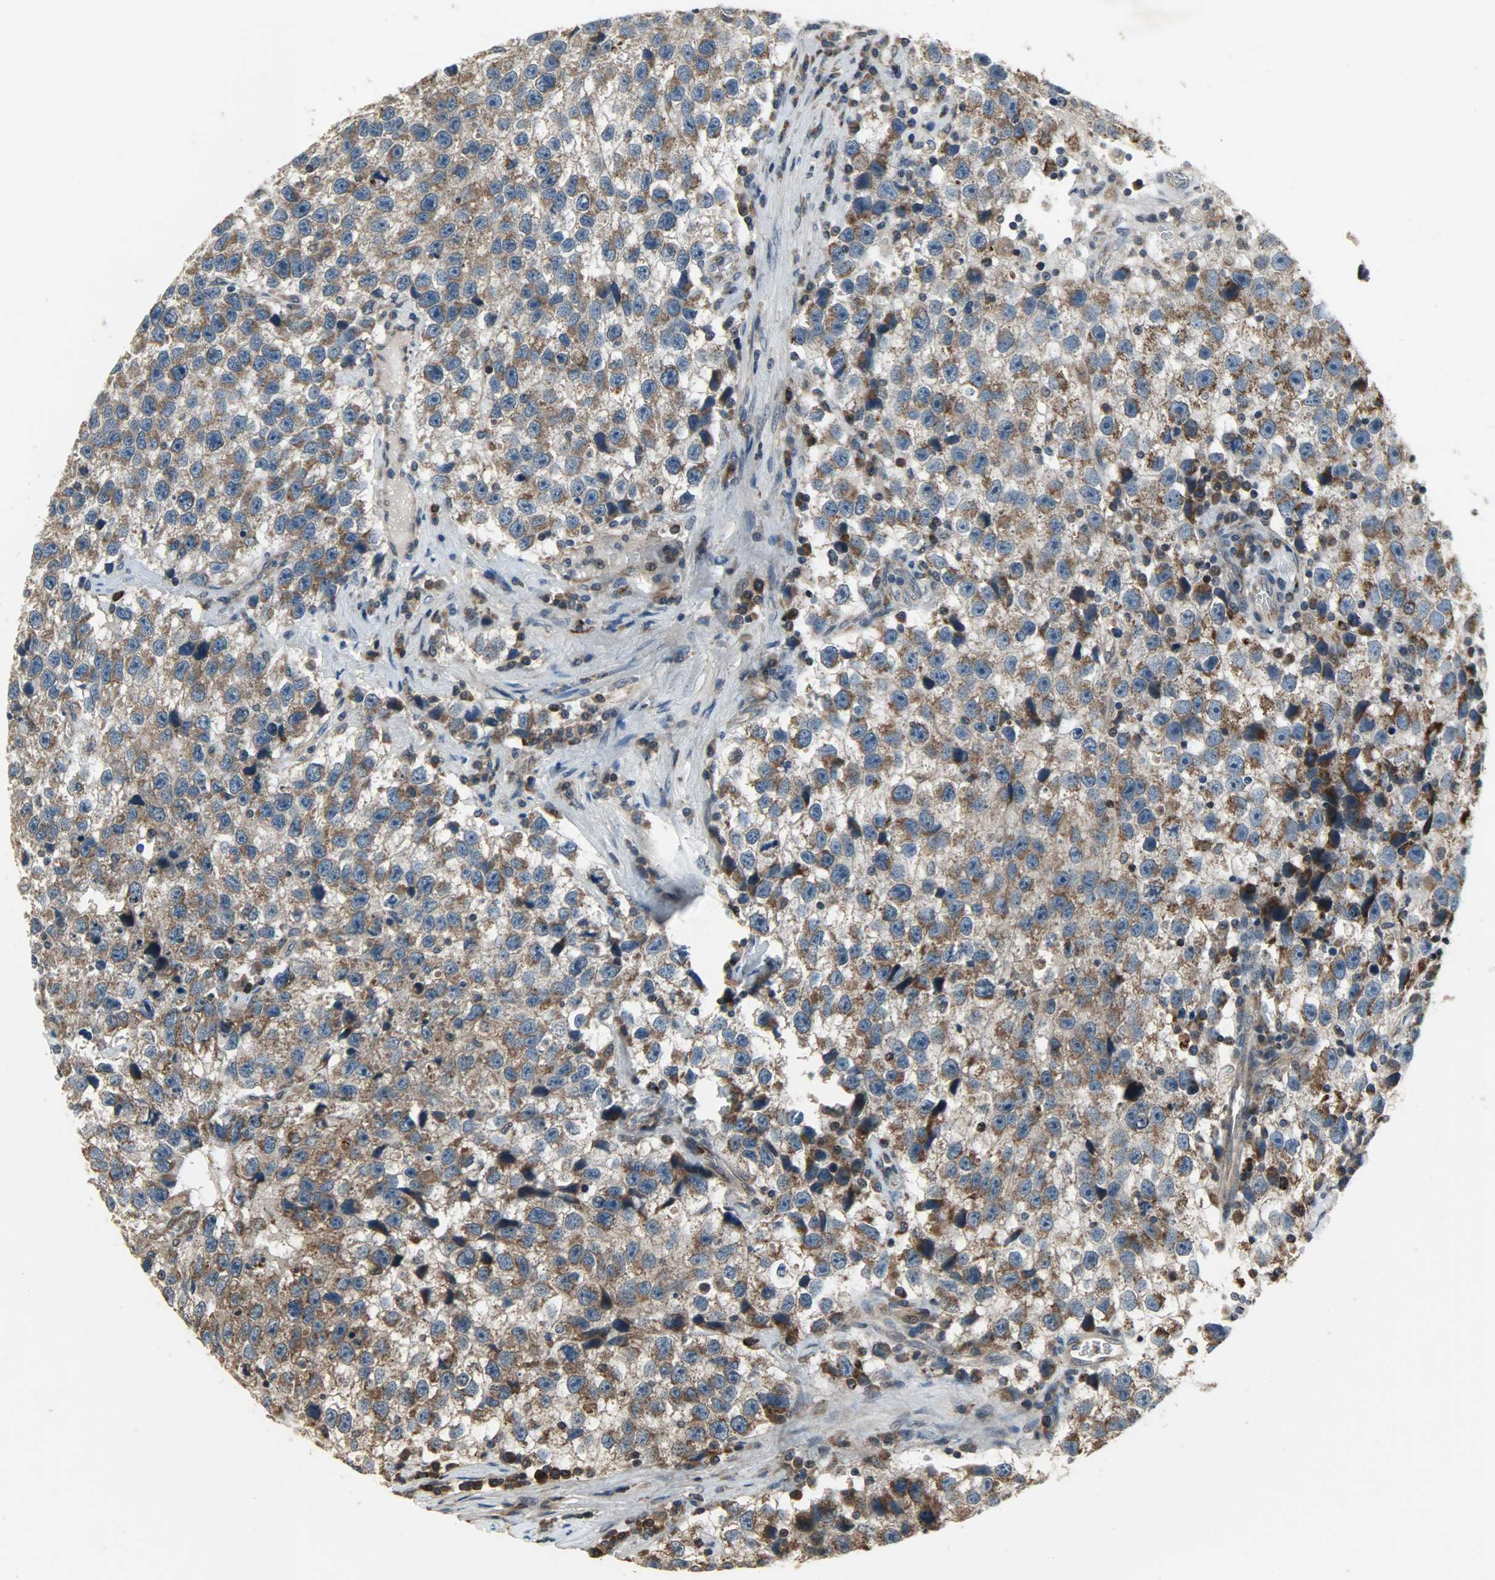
{"staining": {"intensity": "strong", "quantity": ">75%", "location": "cytoplasmic/membranous"}, "tissue": "testis cancer", "cell_type": "Tumor cells", "image_type": "cancer", "snomed": [{"axis": "morphology", "description": "Seminoma, NOS"}, {"axis": "topography", "description": "Testis"}], "caption": "Immunohistochemistry (IHC) (DAB) staining of testis cancer shows strong cytoplasmic/membranous protein staining in about >75% of tumor cells. Nuclei are stained in blue.", "gene": "AMT", "patient": {"sex": "male", "age": 33}}